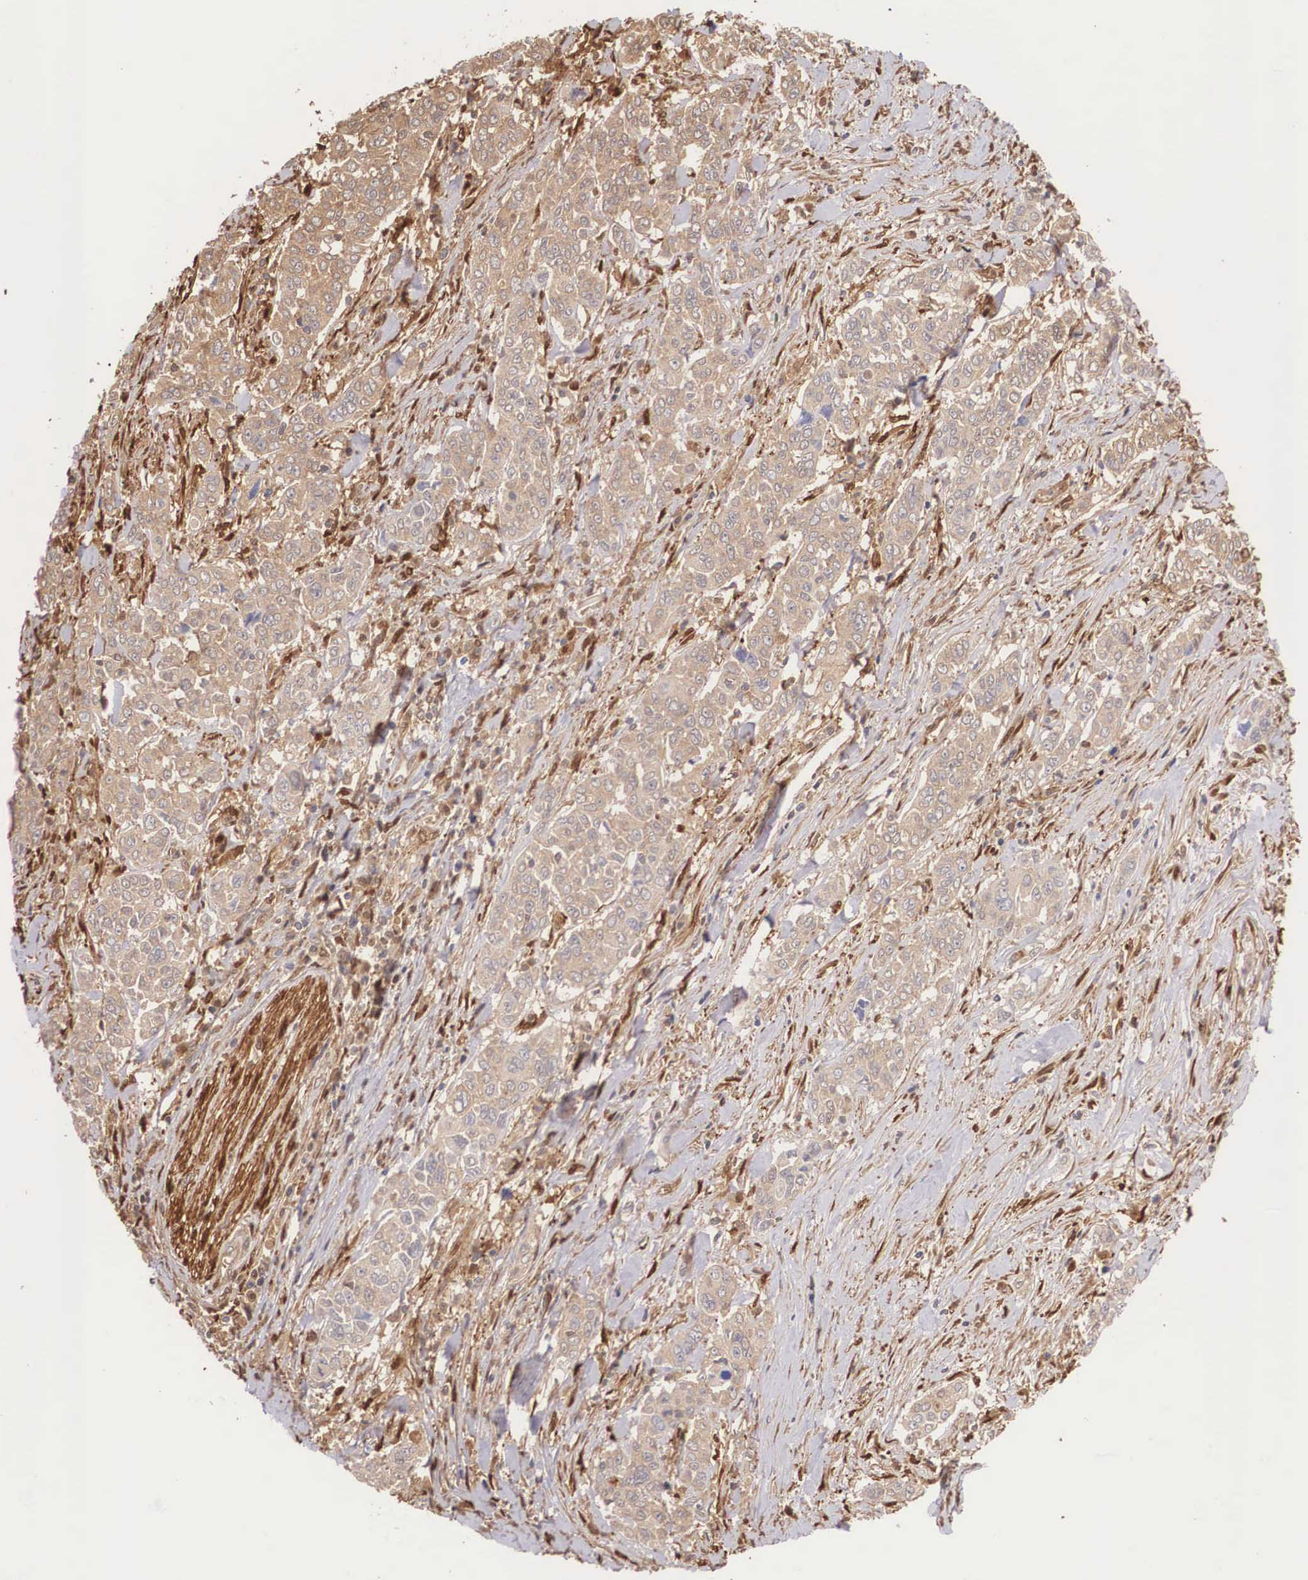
{"staining": {"intensity": "weak", "quantity": "<25%", "location": "cytoplasmic/membranous"}, "tissue": "pancreatic cancer", "cell_type": "Tumor cells", "image_type": "cancer", "snomed": [{"axis": "morphology", "description": "Adenocarcinoma, NOS"}, {"axis": "topography", "description": "Pancreas"}], "caption": "There is no significant expression in tumor cells of pancreatic cancer (adenocarcinoma). (DAB immunohistochemistry with hematoxylin counter stain).", "gene": "LGALS1", "patient": {"sex": "female", "age": 52}}